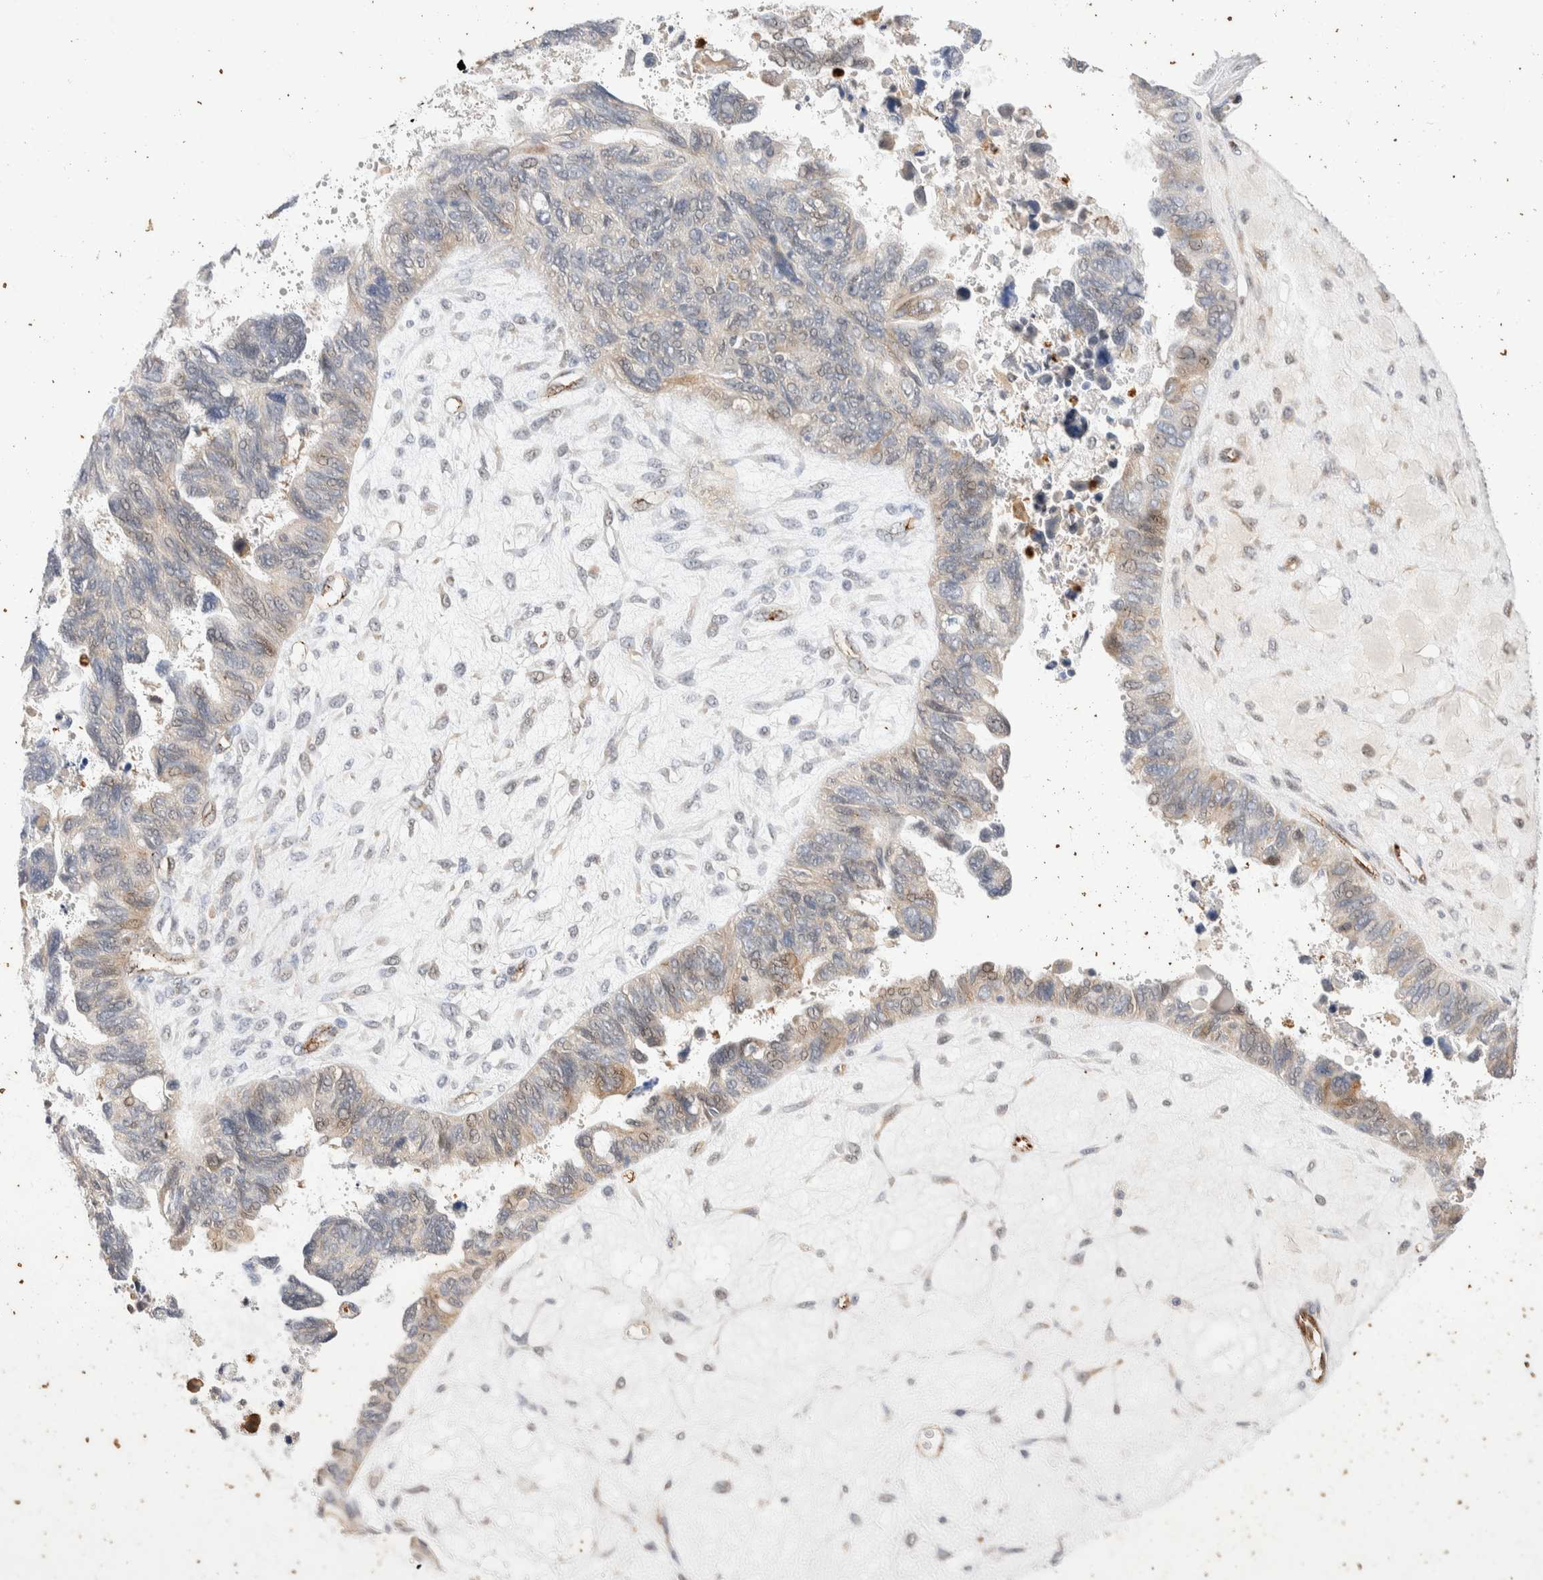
{"staining": {"intensity": "weak", "quantity": "<25%", "location": "cytoplasmic/membranous"}, "tissue": "ovarian cancer", "cell_type": "Tumor cells", "image_type": "cancer", "snomed": [{"axis": "morphology", "description": "Cystadenocarcinoma, serous, NOS"}, {"axis": "topography", "description": "Ovary"}], "caption": "A histopathology image of human ovarian cancer is negative for staining in tumor cells.", "gene": "NSMAF", "patient": {"sex": "female", "age": 79}}